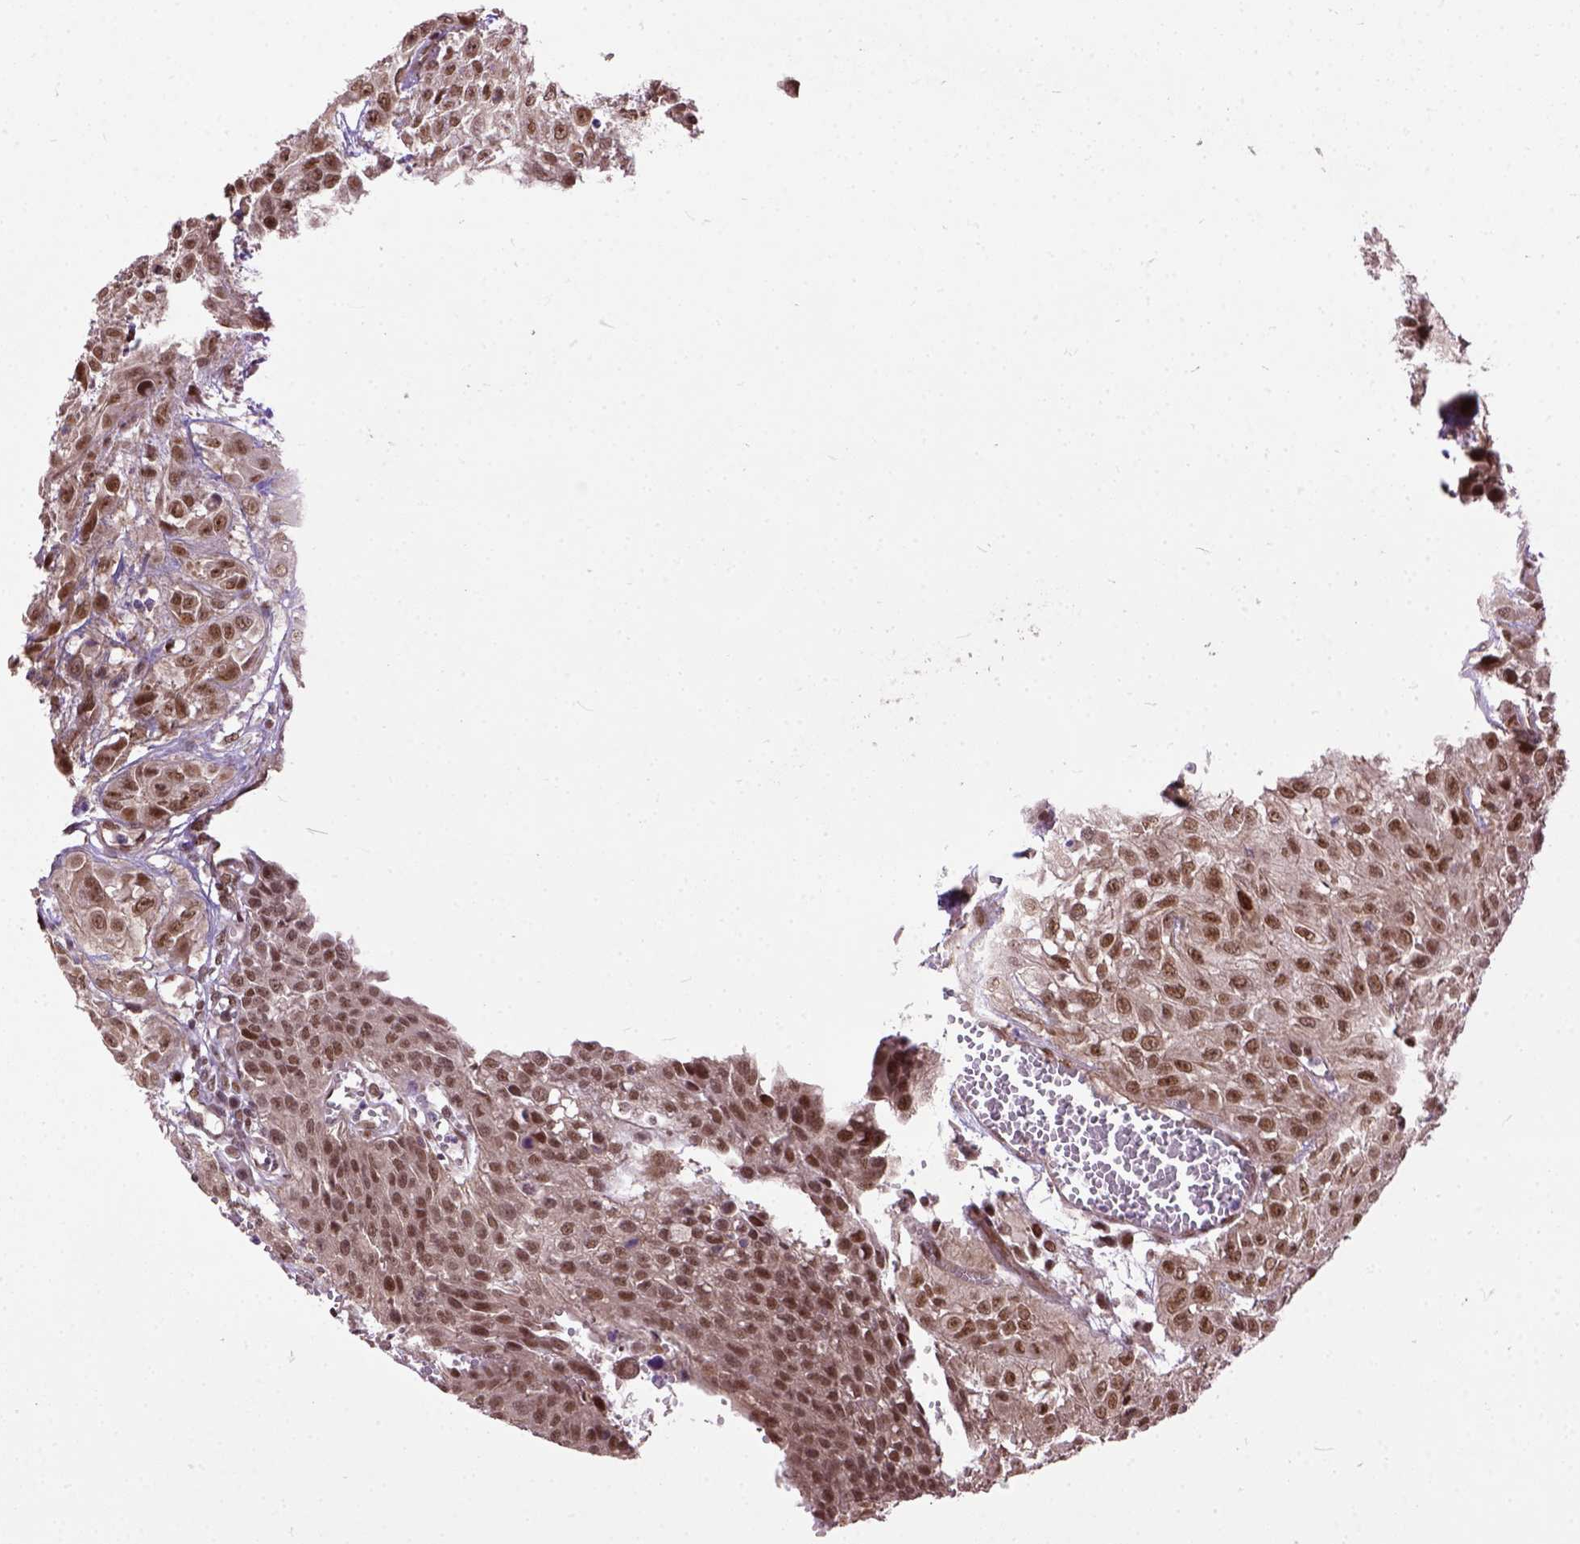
{"staining": {"intensity": "moderate", "quantity": ">75%", "location": "nuclear"}, "tissue": "urothelial cancer", "cell_type": "Tumor cells", "image_type": "cancer", "snomed": [{"axis": "morphology", "description": "Urothelial carcinoma, High grade"}, {"axis": "topography", "description": "Urinary bladder"}], "caption": "A high-resolution image shows immunohistochemistry (IHC) staining of urothelial carcinoma (high-grade), which reveals moderate nuclear expression in about >75% of tumor cells. The staining was performed using DAB to visualize the protein expression in brown, while the nuclei were stained in blue with hematoxylin (Magnification: 20x).", "gene": "ZNF630", "patient": {"sex": "male", "age": 57}}